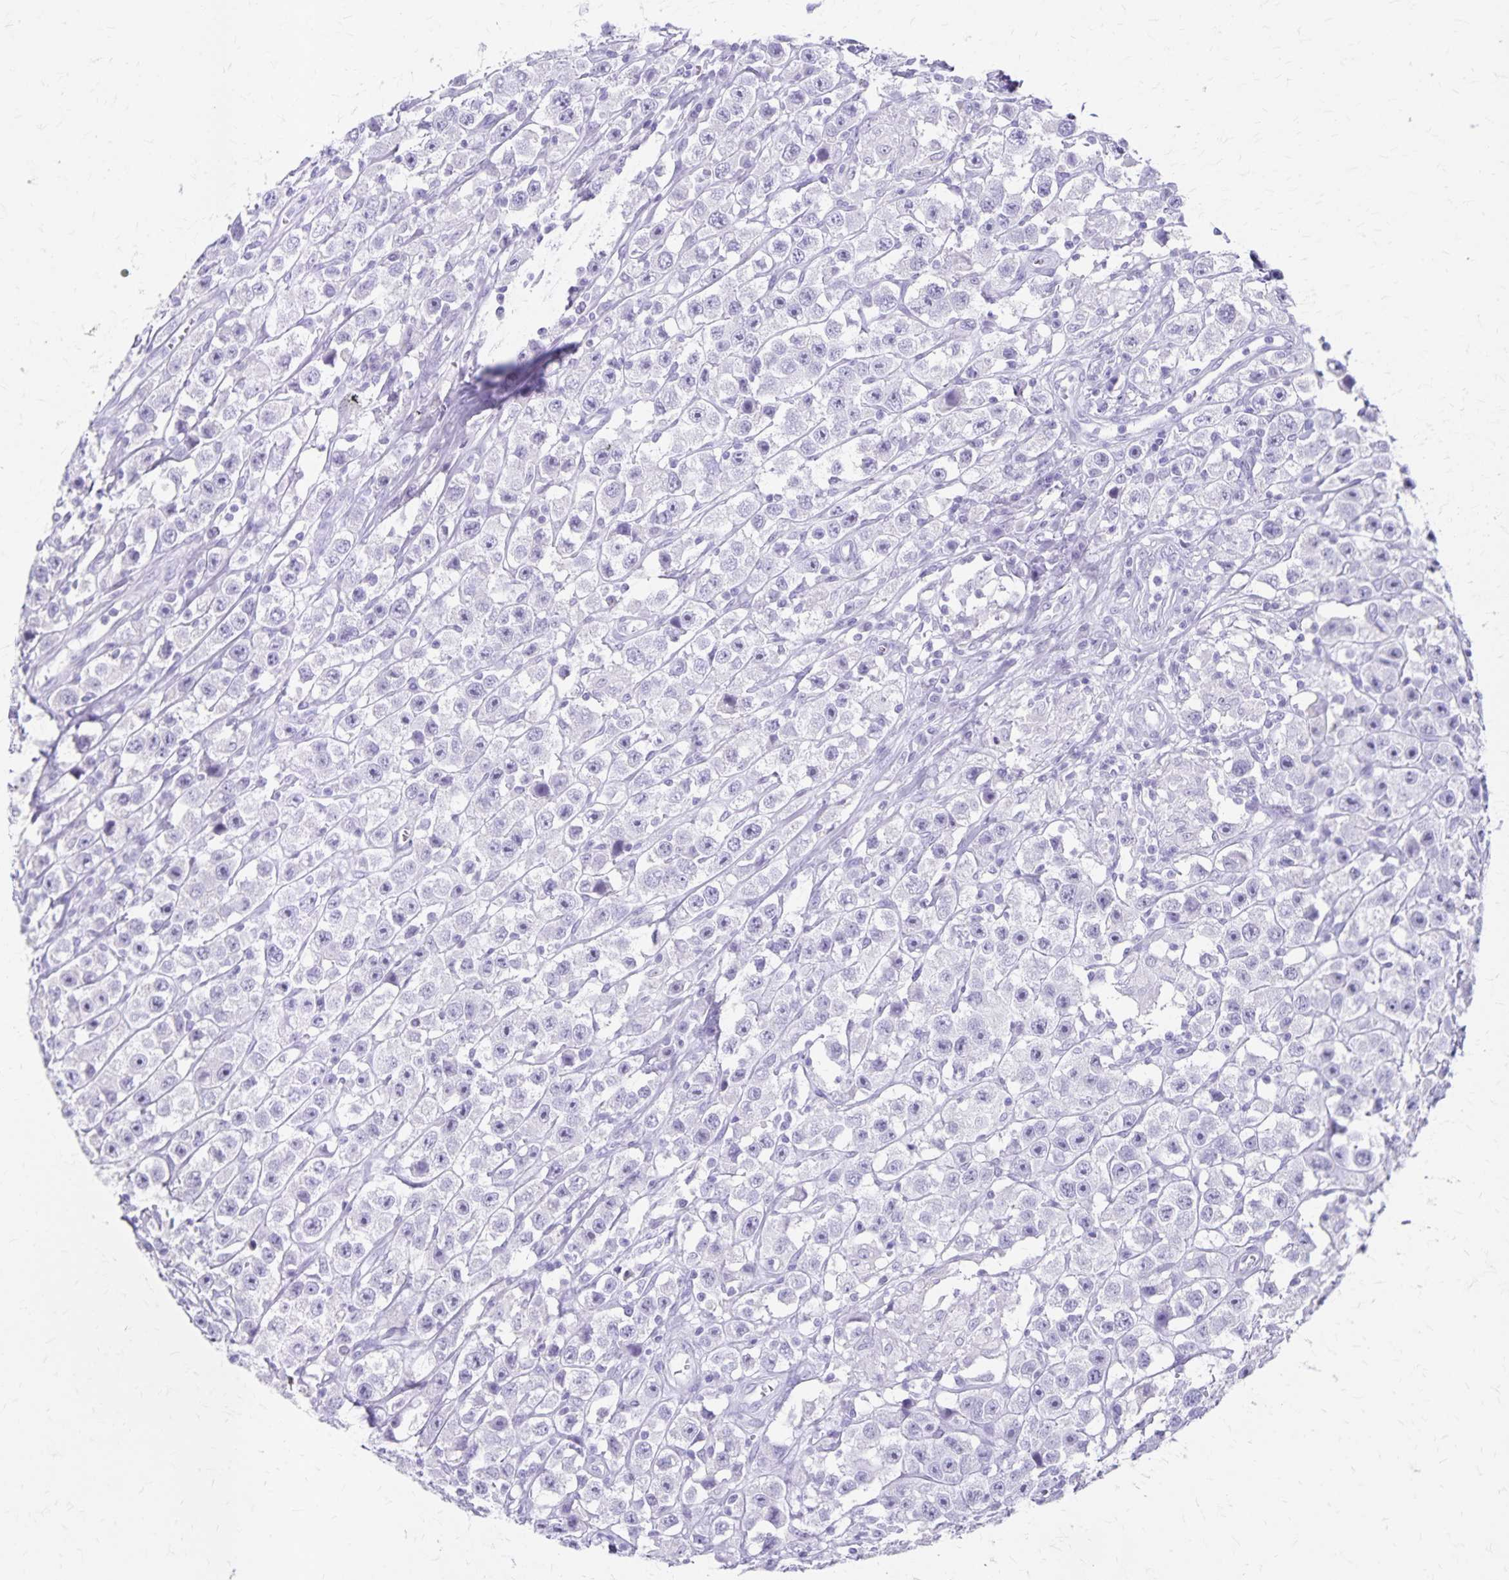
{"staining": {"intensity": "negative", "quantity": "none", "location": "none"}, "tissue": "testis cancer", "cell_type": "Tumor cells", "image_type": "cancer", "snomed": [{"axis": "morphology", "description": "Seminoma, NOS"}, {"axis": "topography", "description": "Testis"}], "caption": "Immunohistochemistry (IHC) photomicrograph of neoplastic tissue: testis seminoma stained with DAB (3,3'-diaminobenzidine) displays no significant protein staining in tumor cells.", "gene": "GPBAR1", "patient": {"sex": "male", "age": 45}}